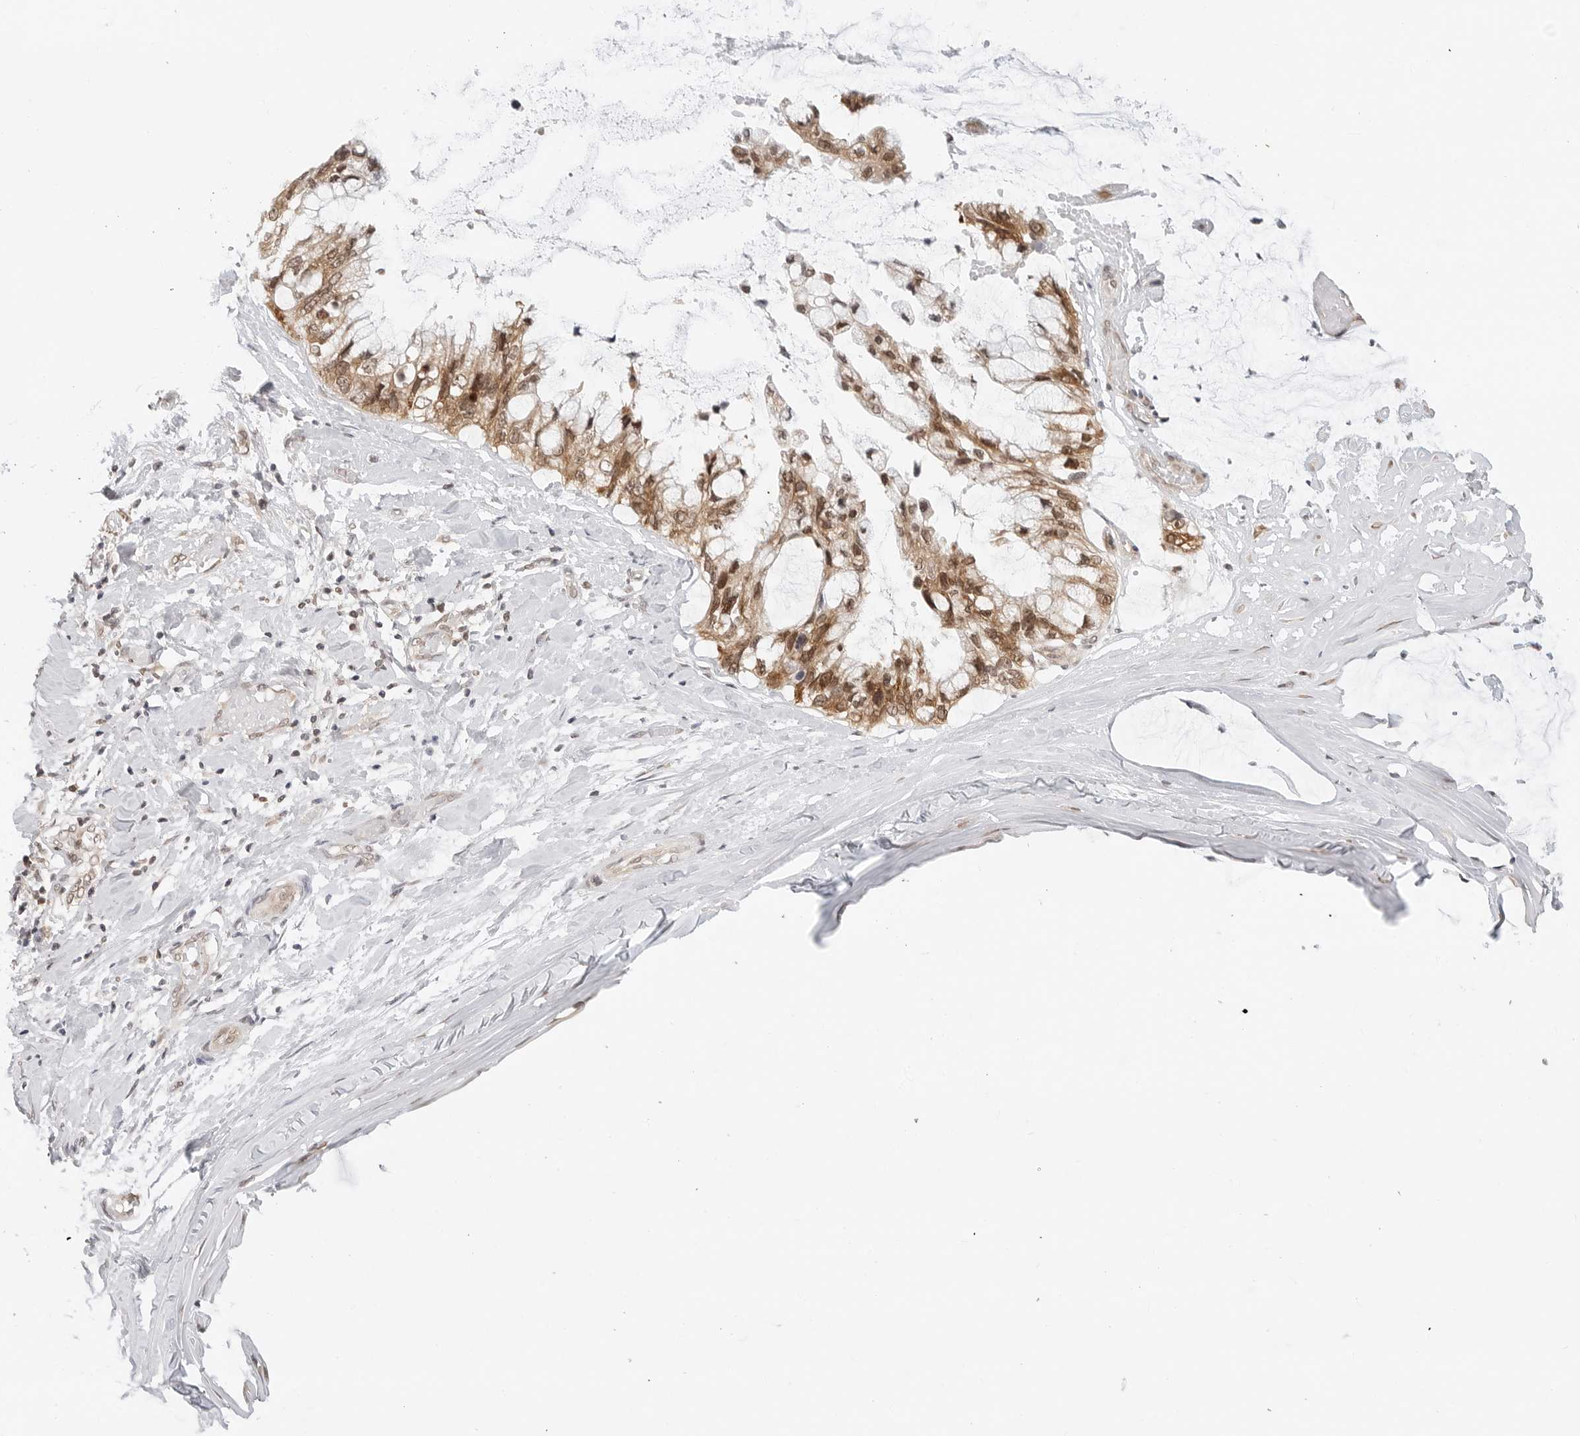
{"staining": {"intensity": "moderate", "quantity": ">75%", "location": "cytoplasmic/membranous,nuclear"}, "tissue": "ovarian cancer", "cell_type": "Tumor cells", "image_type": "cancer", "snomed": [{"axis": "morphology", "description": "Cystadenocarcinoma, mucinous, NOS"}, {"axis": "topography", "description": "Ovary"}], "caption": "Protein analysis of ovarian cancer (mucinous cystadenocarcinoma) tissue shows moderate cytoplasmic/membranous and nuclear positivity in approximately >75% of tumor cells. Using DAB (3,3'-diaminobenzidine) (brown) and hematoxylin (blue) stains, captured at high magnification using brightfield microscopy.", "gene": "METAP1", "patient": {"sex": "female", "age": 39}}